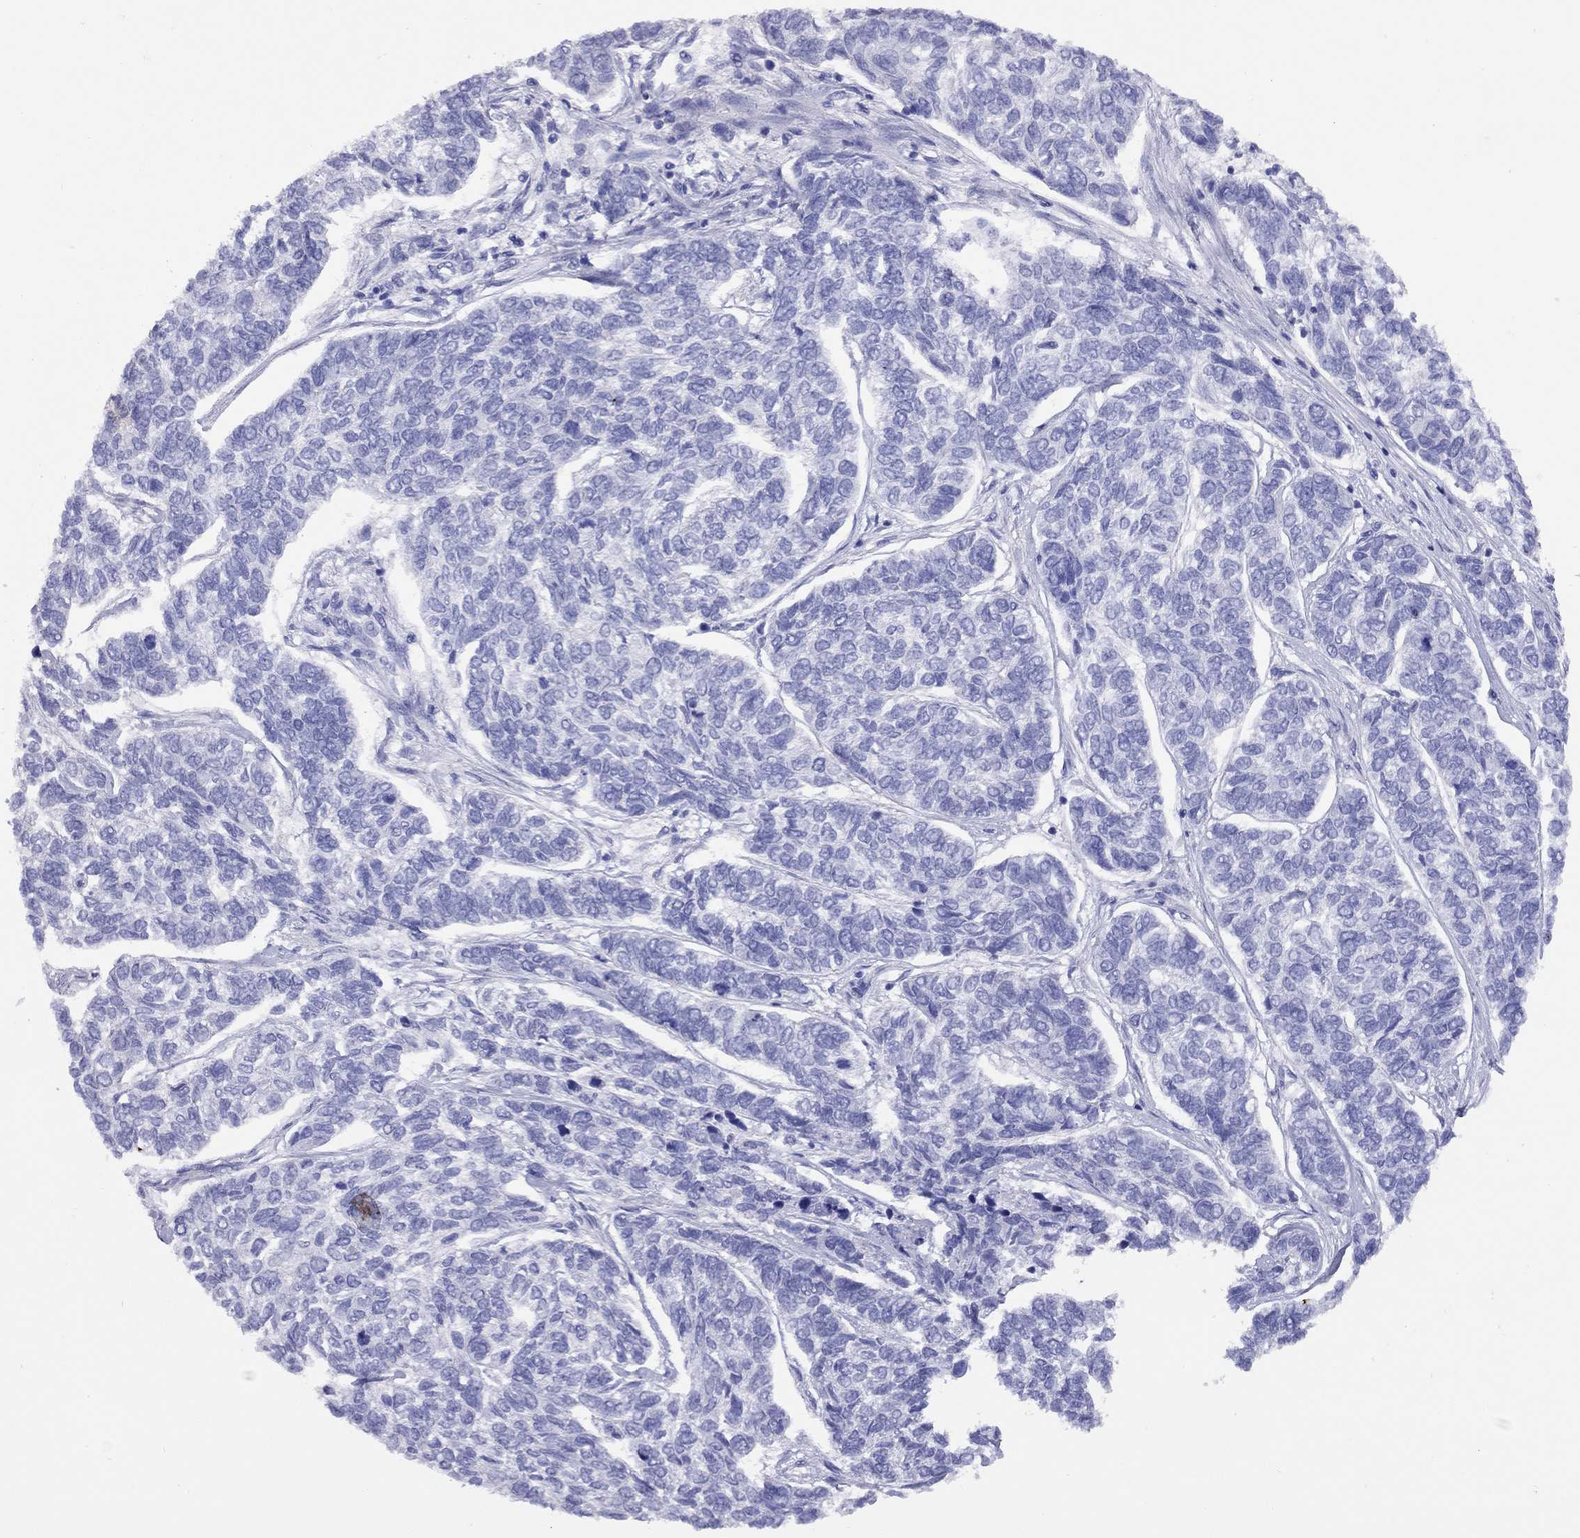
{"staining": {"intensity": "negative", "quantity": "none", "location": "none"}, "tissue": "skin cancer", "cell_type": "Tumor cells", "image_type": "cancer", "snomed": [{"axis": "morphology", "description": "Basal cell carcinoma"}, {"axis": "topography", "description": "Skin"}], "caption": "Human basal cell carcinoma (skin) stained for a protein using IHC shows no expression in tumor cells.", "gene": "GRIA2", "patient": {"sex": "female", "age": 65}}